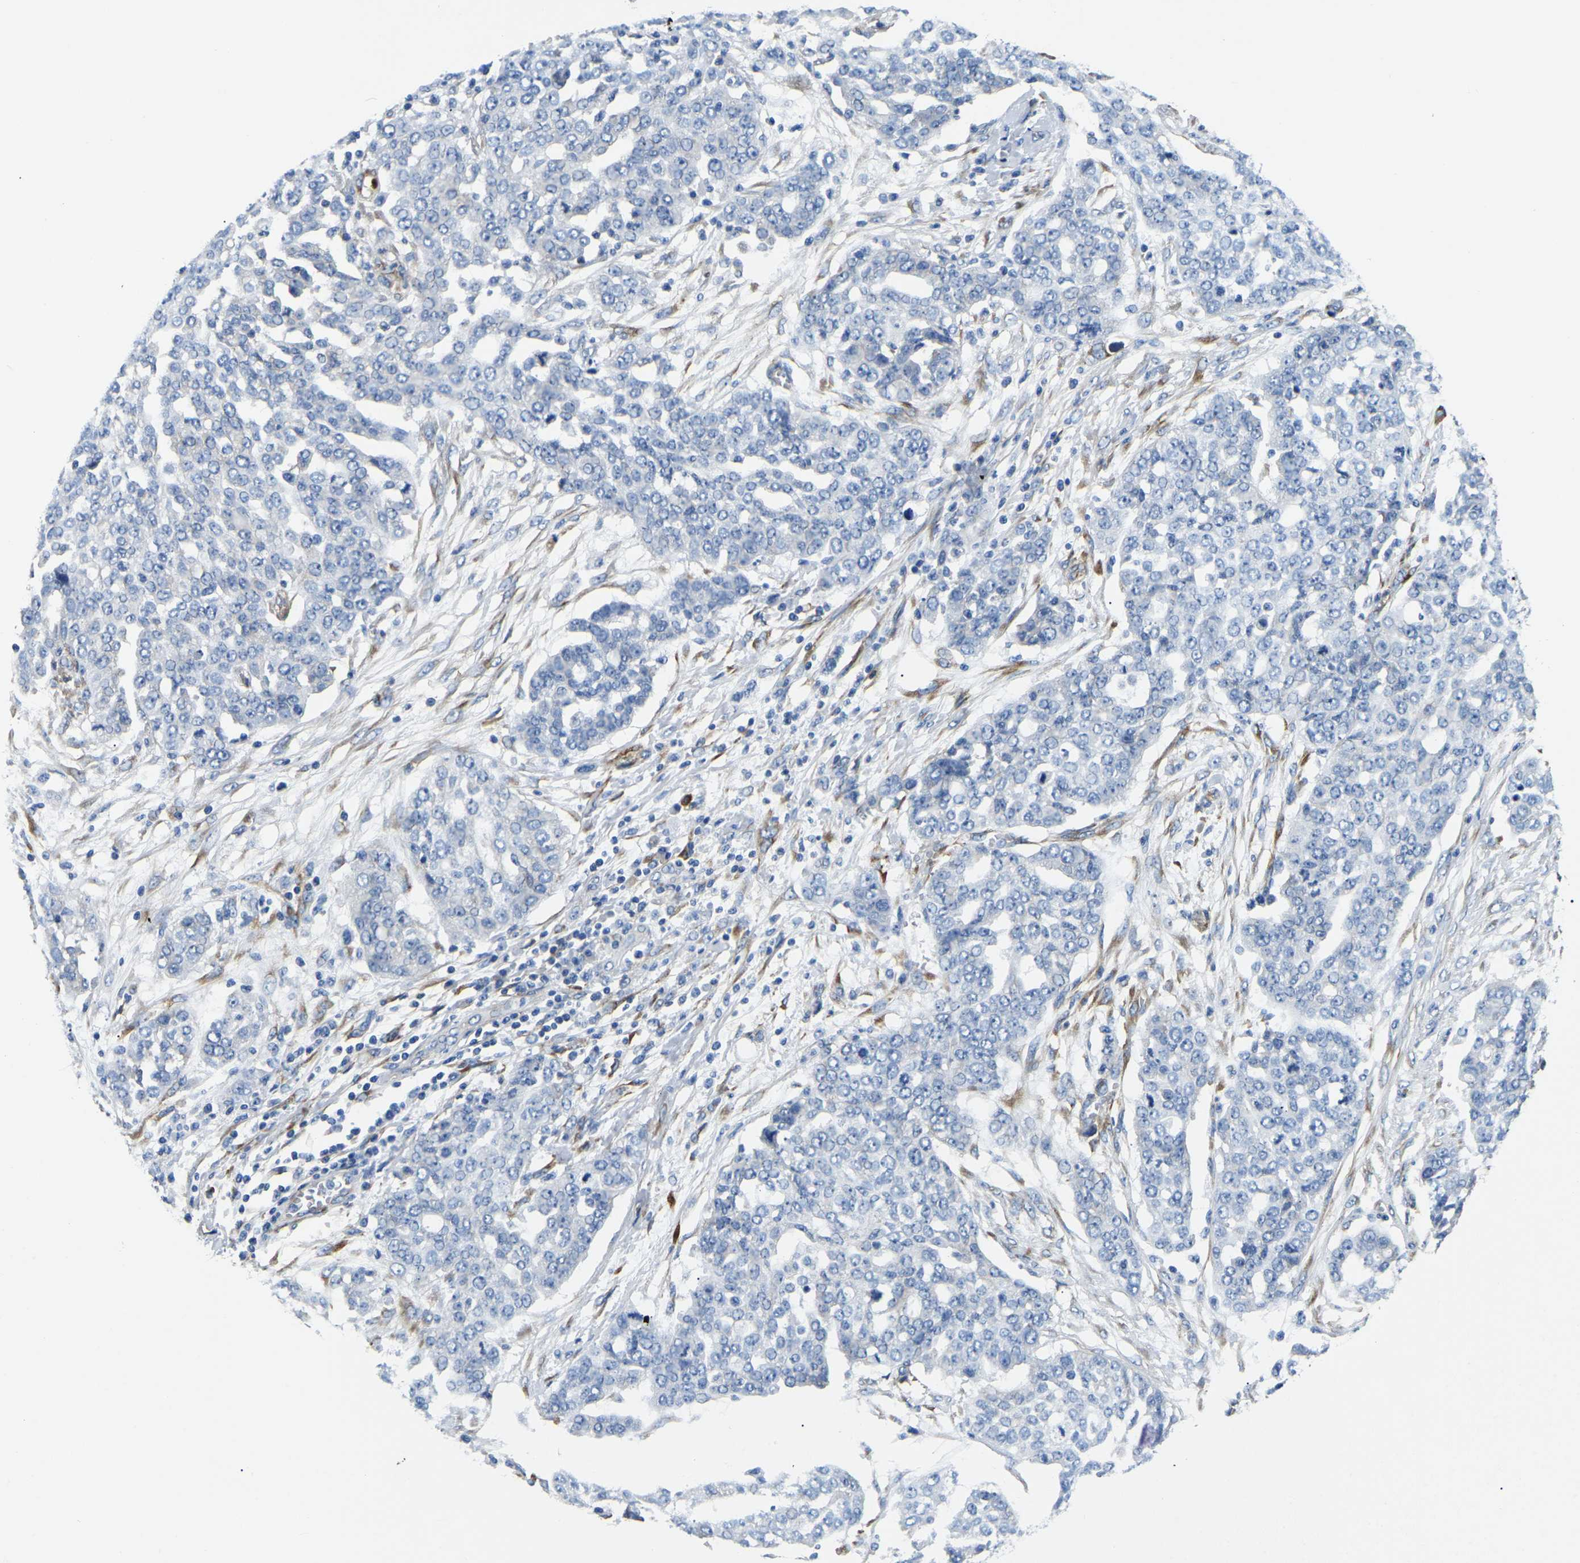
{"staining": {"intensity": "negative", "quantity": "none", "location": "none"}, "tissue": "ovarian cancer", "cell_type": "Tumor cells", "image_type": "cancer", "snomed": [{"axis": "morphology", "description": "Cystadenocarcinoma, serous, NOS"}, {"axis": "topography", "description": "Soft tissue"}, {"axis": "topography", "description": "Ovary"}], "caption": "DAB immunohistochemical staining of human ovarian cancer exhibits no significant positivity in tumor cells.", "gene": "DUSP8", "patient": {"sex": "female", "age": 57}}